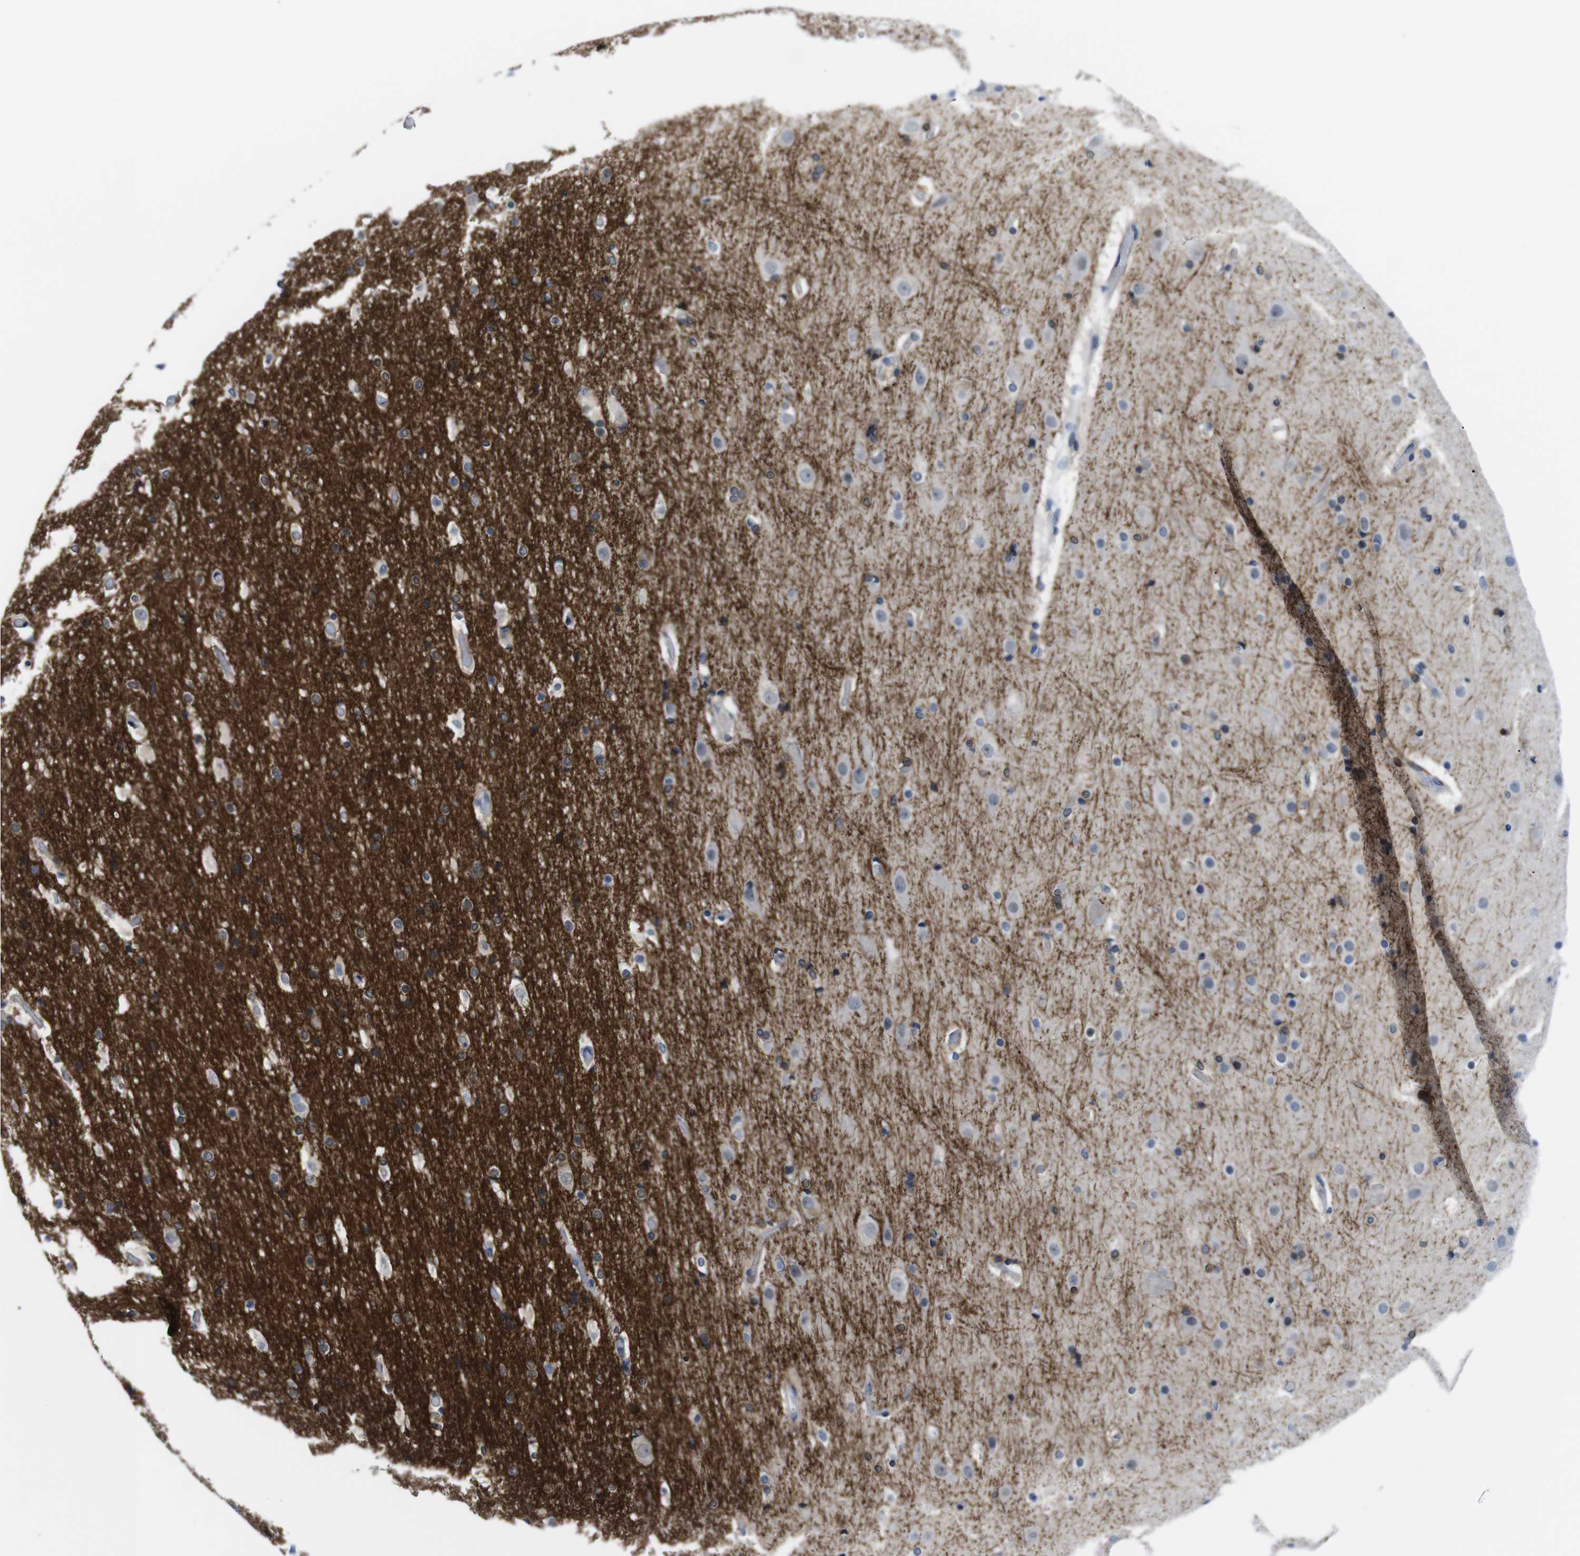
{"staining": {"intensity": "negative", "quantity": "none", "location": "none"}, "tissue": "cerebral cortex", "cell_type": "Endothelial cells", "image_type": "normal", "snomed": [{"axis": "morphology", "description": "Normal tissue, NOS"}, {"axis": "topography", "description": "Cerebral cortex"}], "caption": "Micrograph shows no significant protein staining in endothelial cells of unremarkable cerebral cortex.", "gene": "CD300C", "patient": {"sex": "male", "age": 57}}